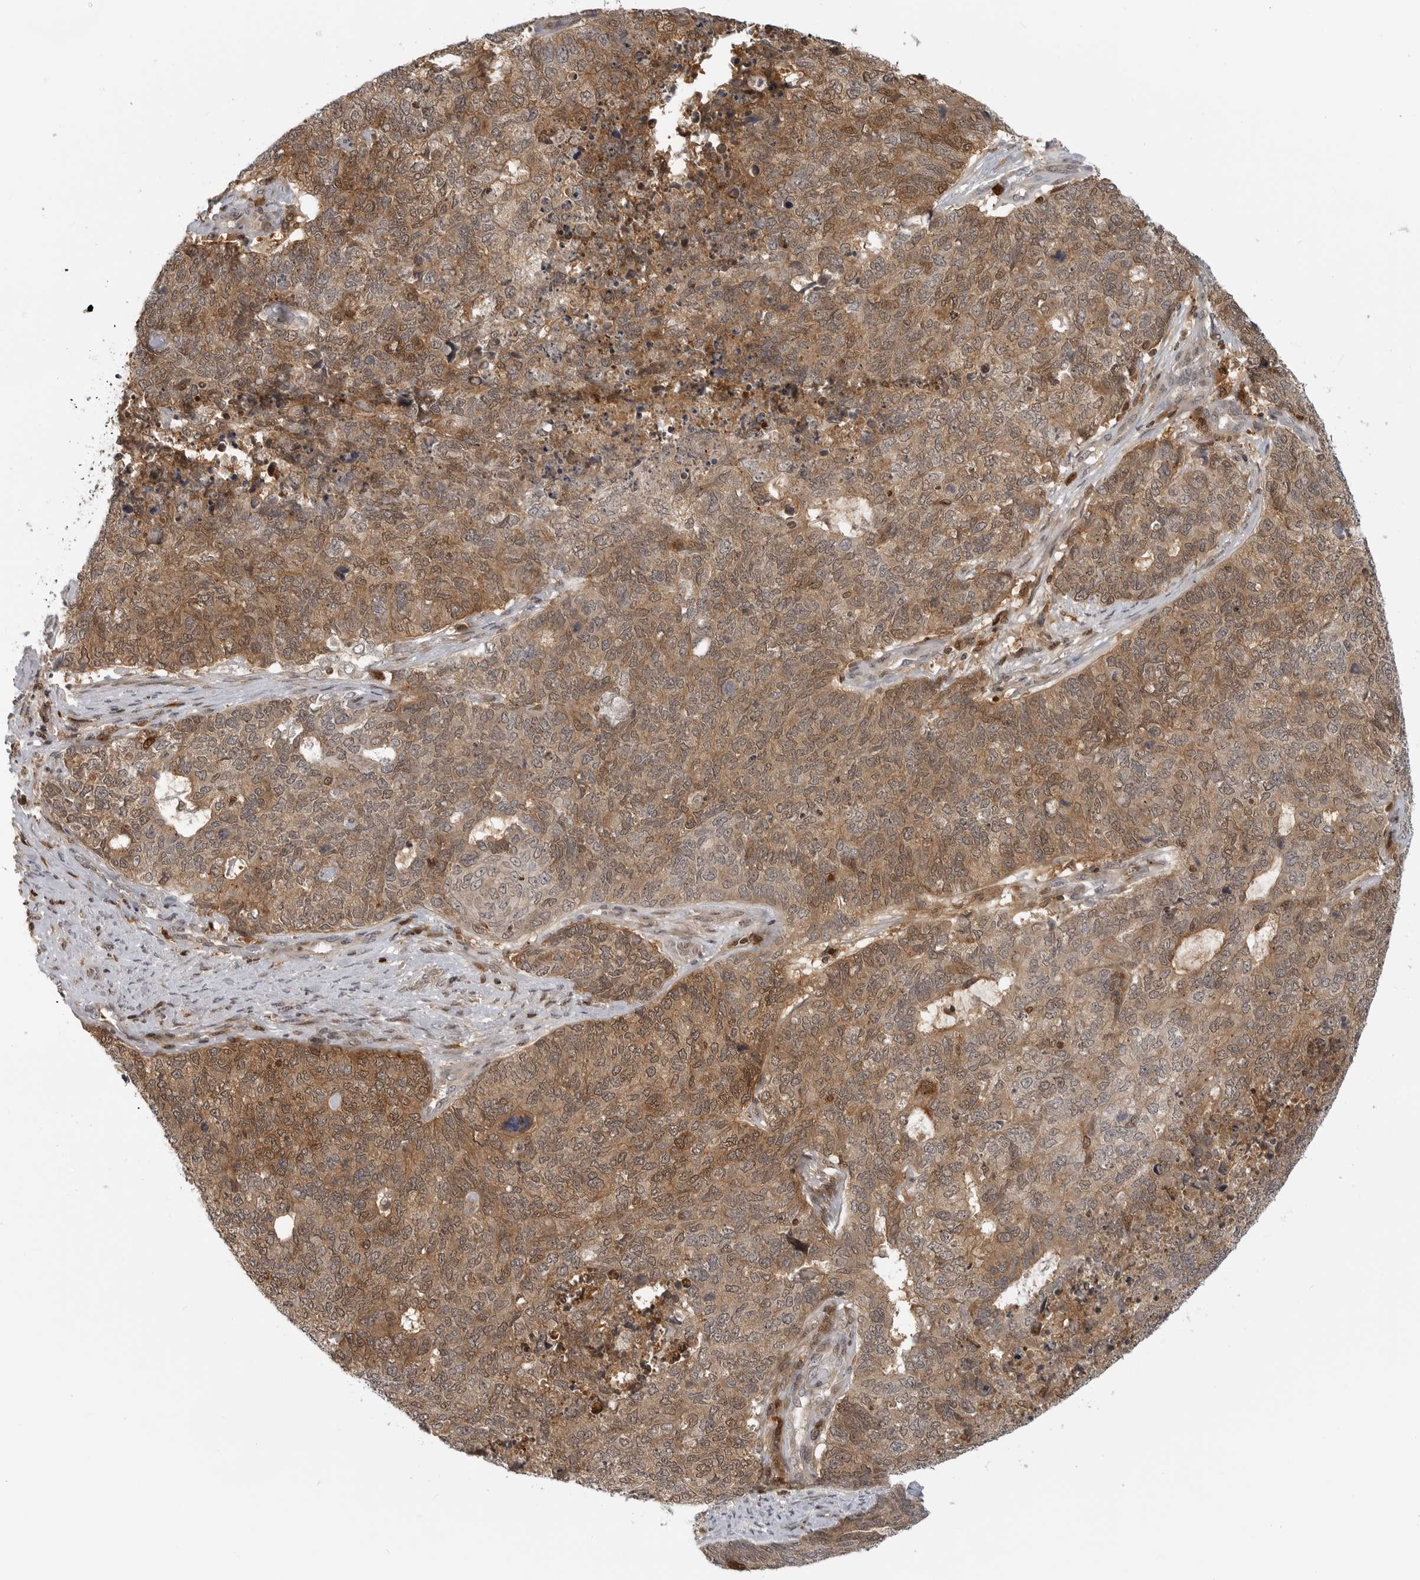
{"staining": {"intensity": "moderate", "quantity": ">75%", "location": "cytoplasmic/membranous"}, "tissue": "cervical cancer", "cell_type": "Tumor cells", "image_type": "cancer", "snomed": [{"axis": "morphology", "description": "Squamous cell carcinoma, NOS"}, {"axis": "topography", "description": "Cervix"}], "caption": "IHC photomicrograph of human cervical cancer stained for a protein (brown), which shows medium levels of moderate cytoplasmic/membranous staining in about >75% of tumor cells.", "gene": "CTIF", "patient": {"sex": "female", "age": 63}}